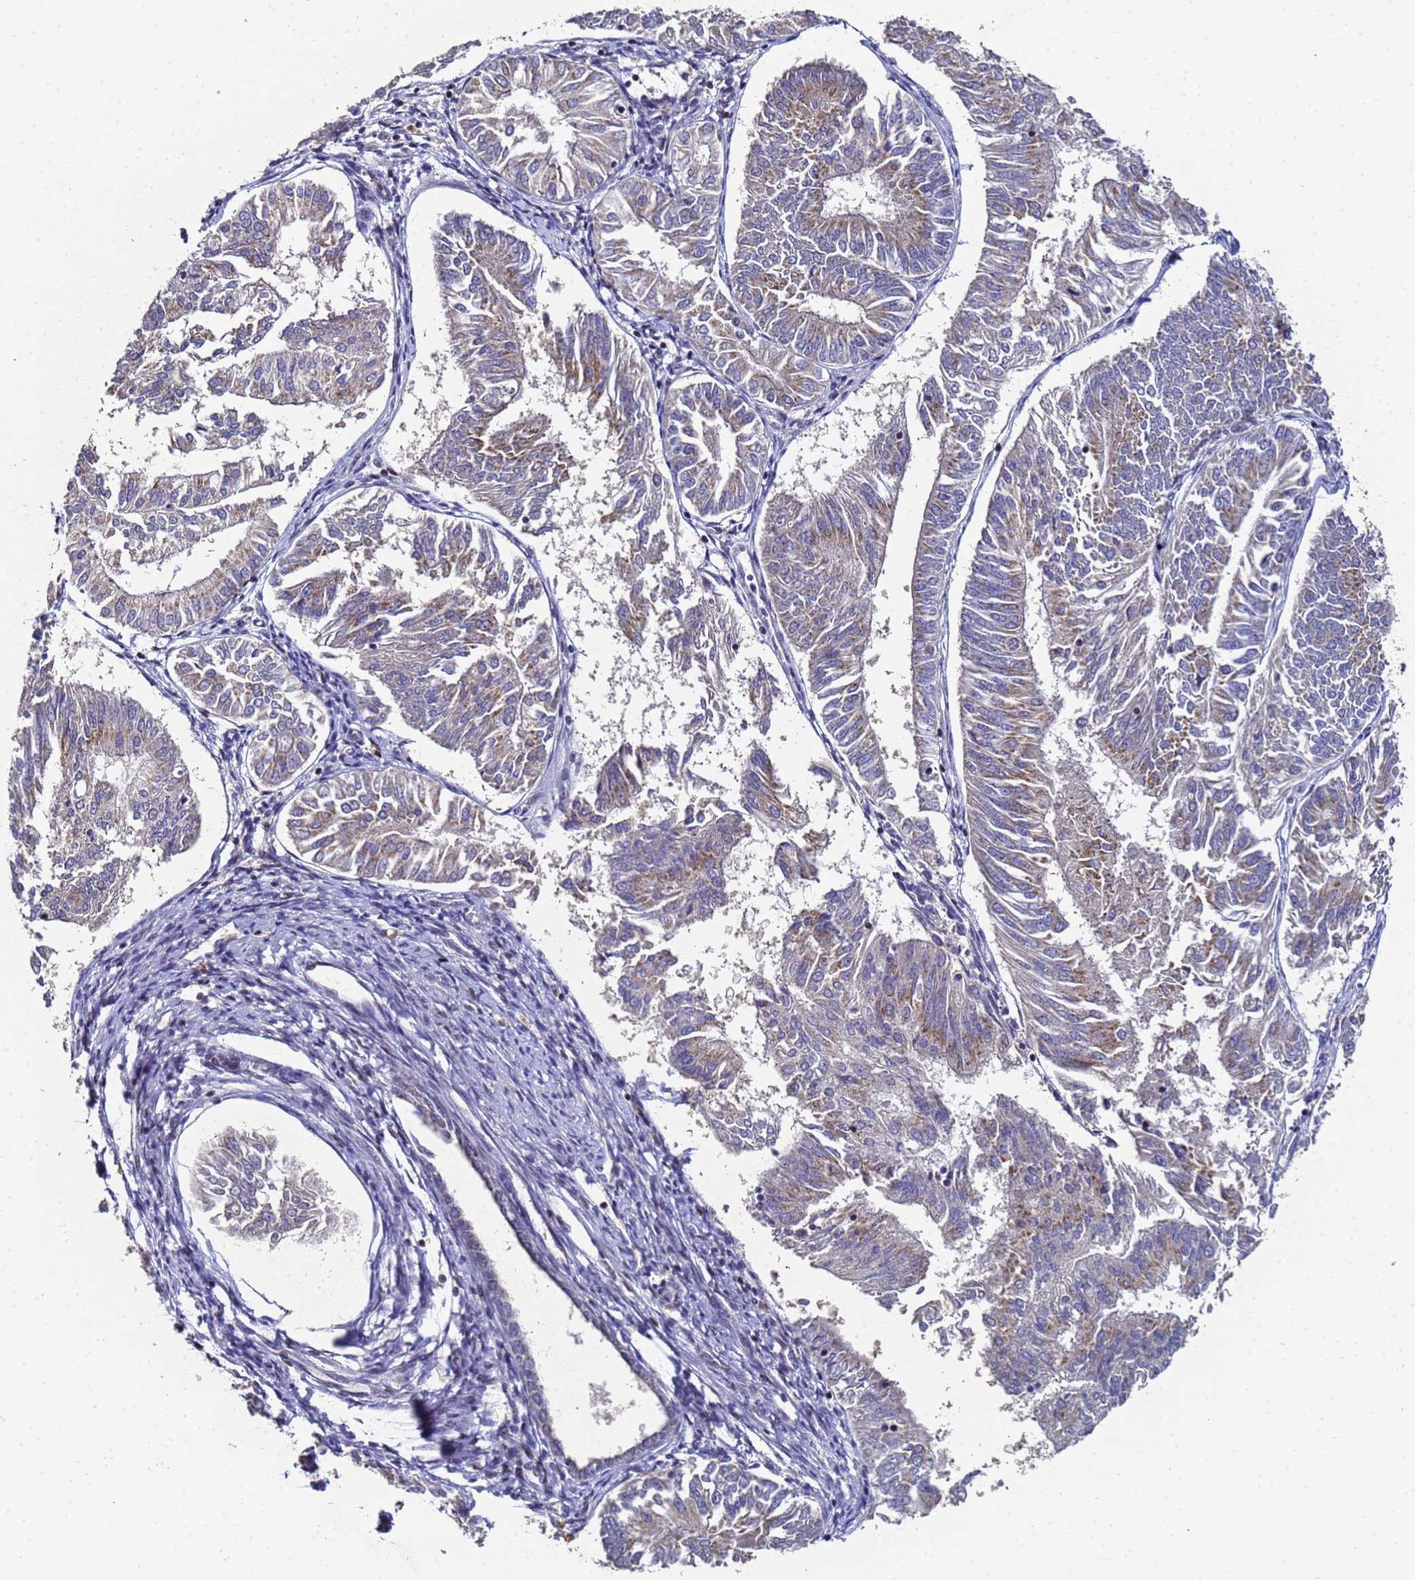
{"staining": {"intensity": "moderate", "quantity": "<25%", "location": "cytoplasmic/membranous"}, "tissue": "endometrial cancer", "cell_type": "Tumor cells", "image_type": "cancer", "snomed": [{"axis": "morphology", "description": "Adenocarcinoma, NOS"}, {"axis": "topography", "description": "Endometrium"}], "caption": "This image displays immunohistochemistry (IHC) staining of adenocarcinoma (endometrial), with low moderate cytoplasmic/membranous positivity in approximately <25% of tumor cells.", "gene": "NSUN6", "patient": {"sex": "female", "age": 58}}